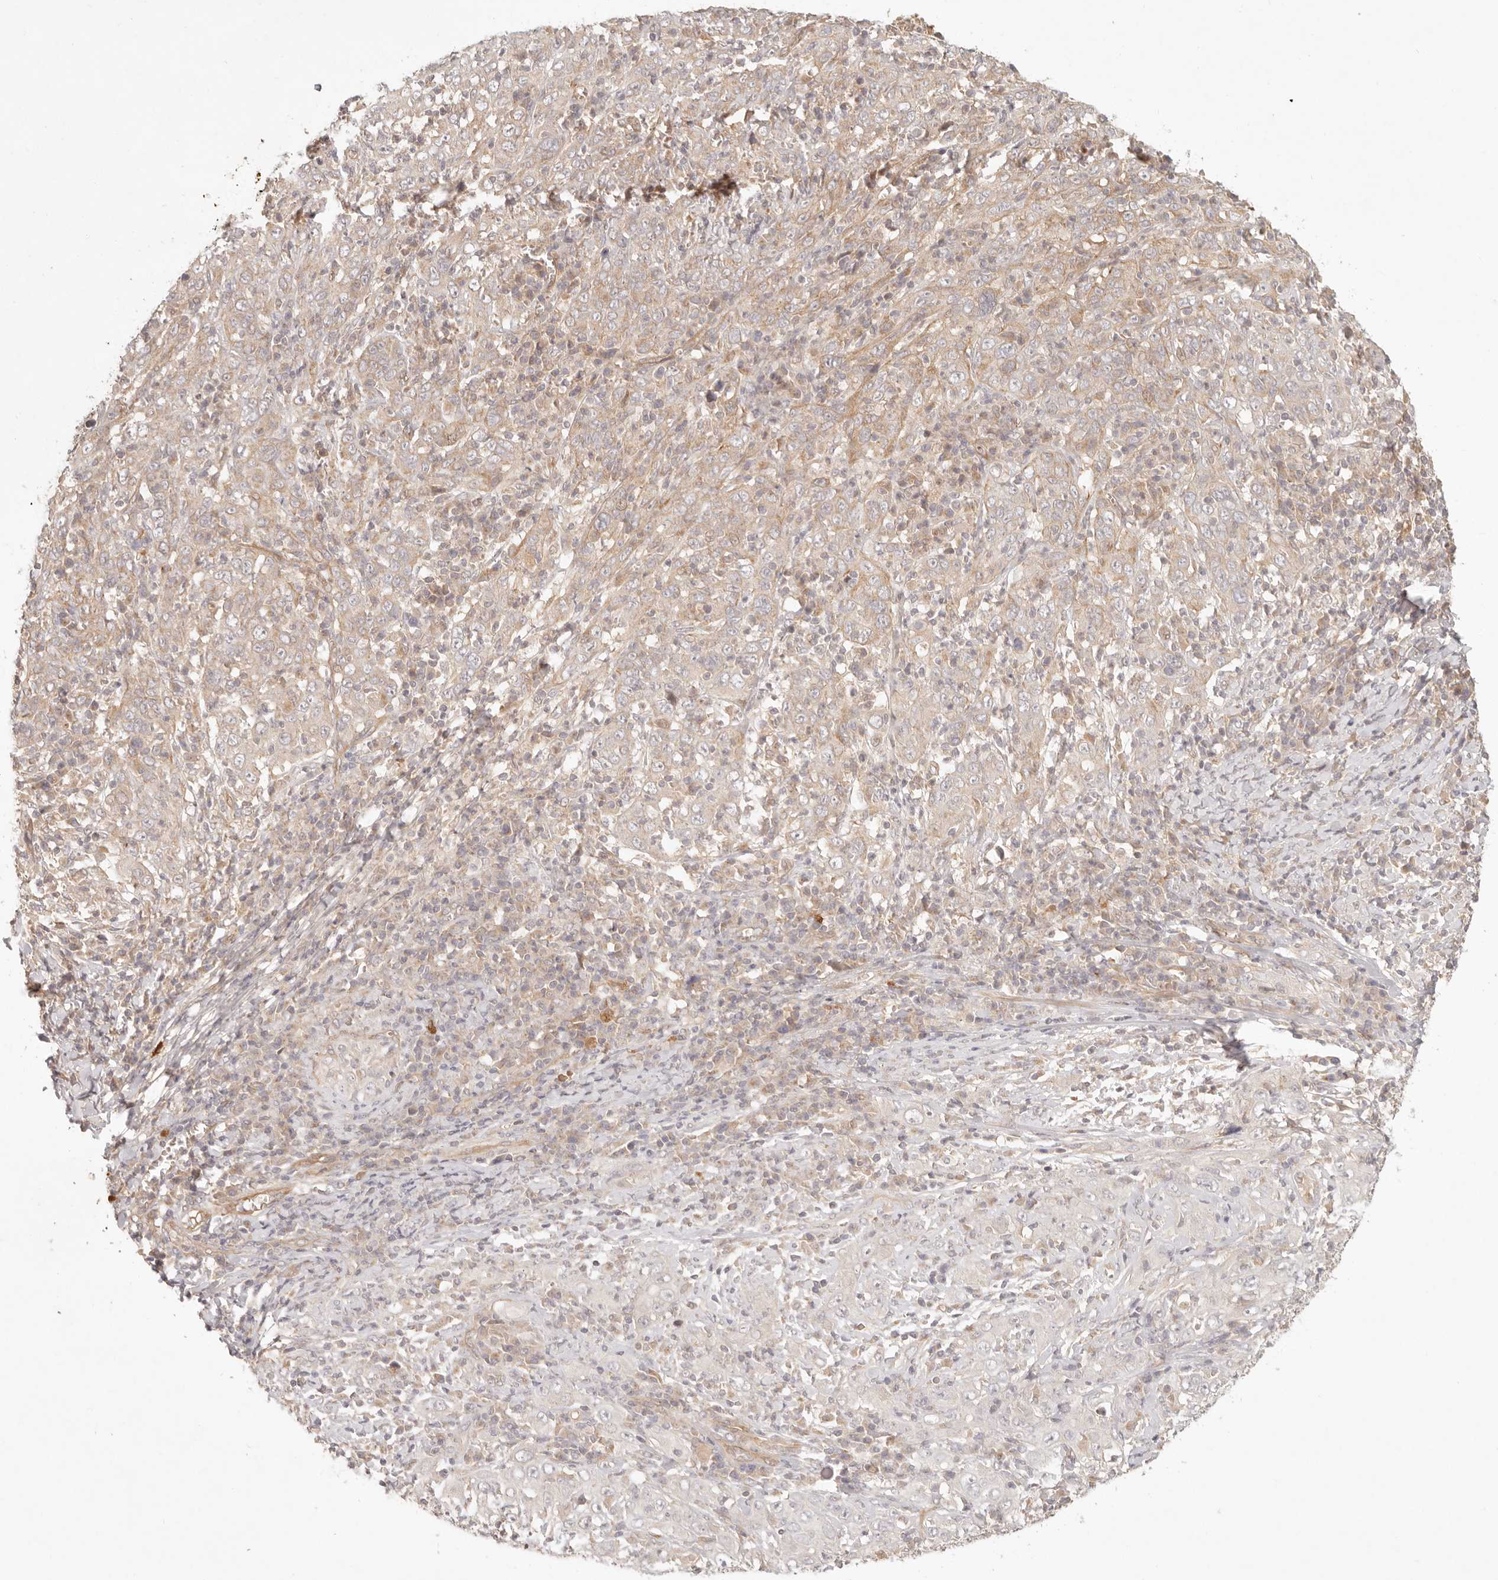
{"staining": {"intensity": "weak", "quantity": ">75%", "location": "cytoplasmic/membranous"}, "tissue": "cervical cancer", "cell_type": "Tumor cells", "image_type": "cancer", "snomed": [{"axis": "morphology", "description": "Squamous cell carcinoma, NOS"}, {"axis": "topography", "description": "Cervix"}], "caption": "Tumor cells display weak cytoplasmic/membranous positivity in approximately >75% of cells in squamous cell carcinoma (cervical).", "gene": "PPP1R3B", "patient": {"sex": "female", "age": 46}}